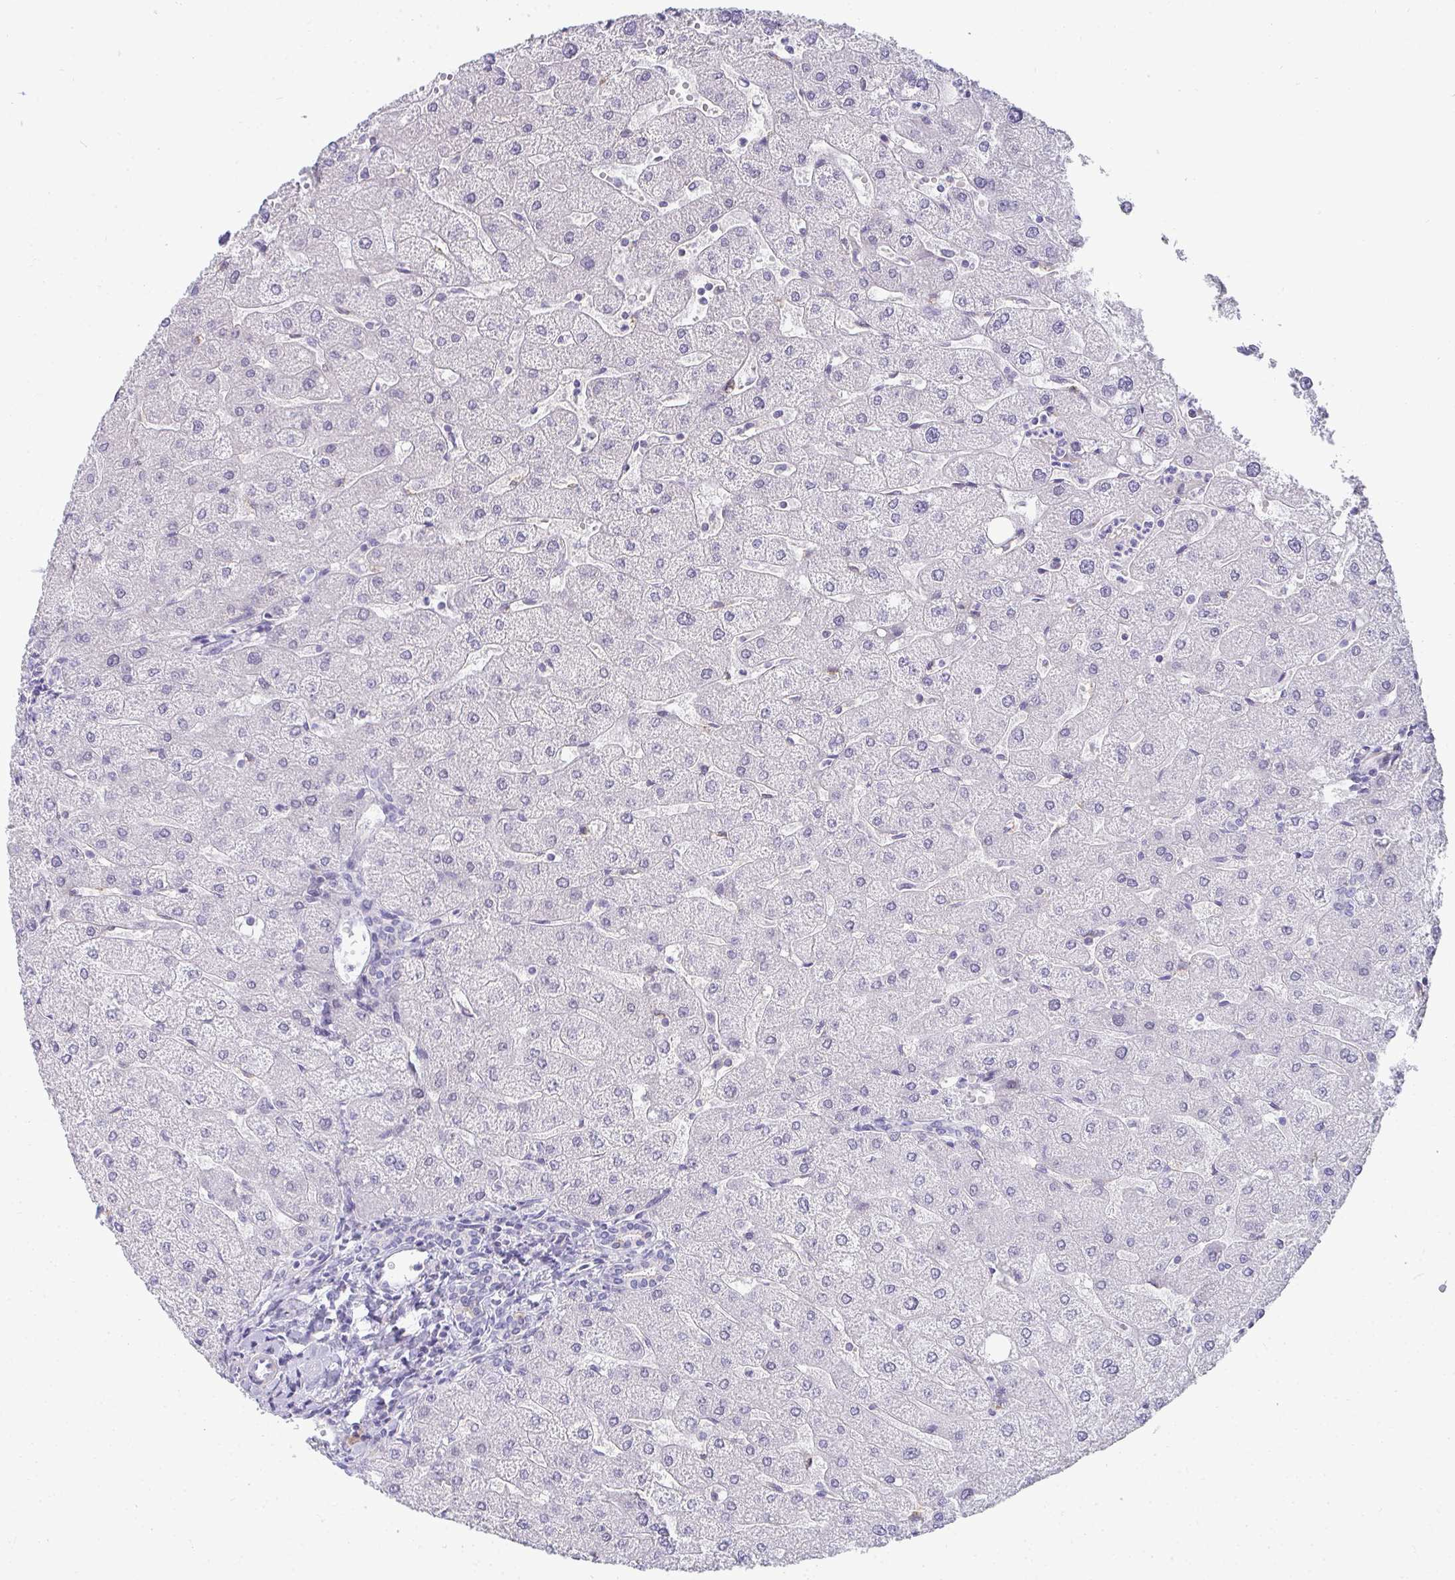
{"staining": {"intensity": "negative", "quantity": "none", "location": "none"}, "tissue": "liver", "cell_type": "Cholangiocytes", "image_type": "normal", "snomed": [{"axis": "morphology", "description": "Normal tissue, NOS"}, {"axis": "topography", "description": "Liver"}], "caption": "Liver stained for a protein using IHC demonstrates no staining cholangiocytes.", "gene": "AK5", "patient": {"sex": "male", "age": 67}}